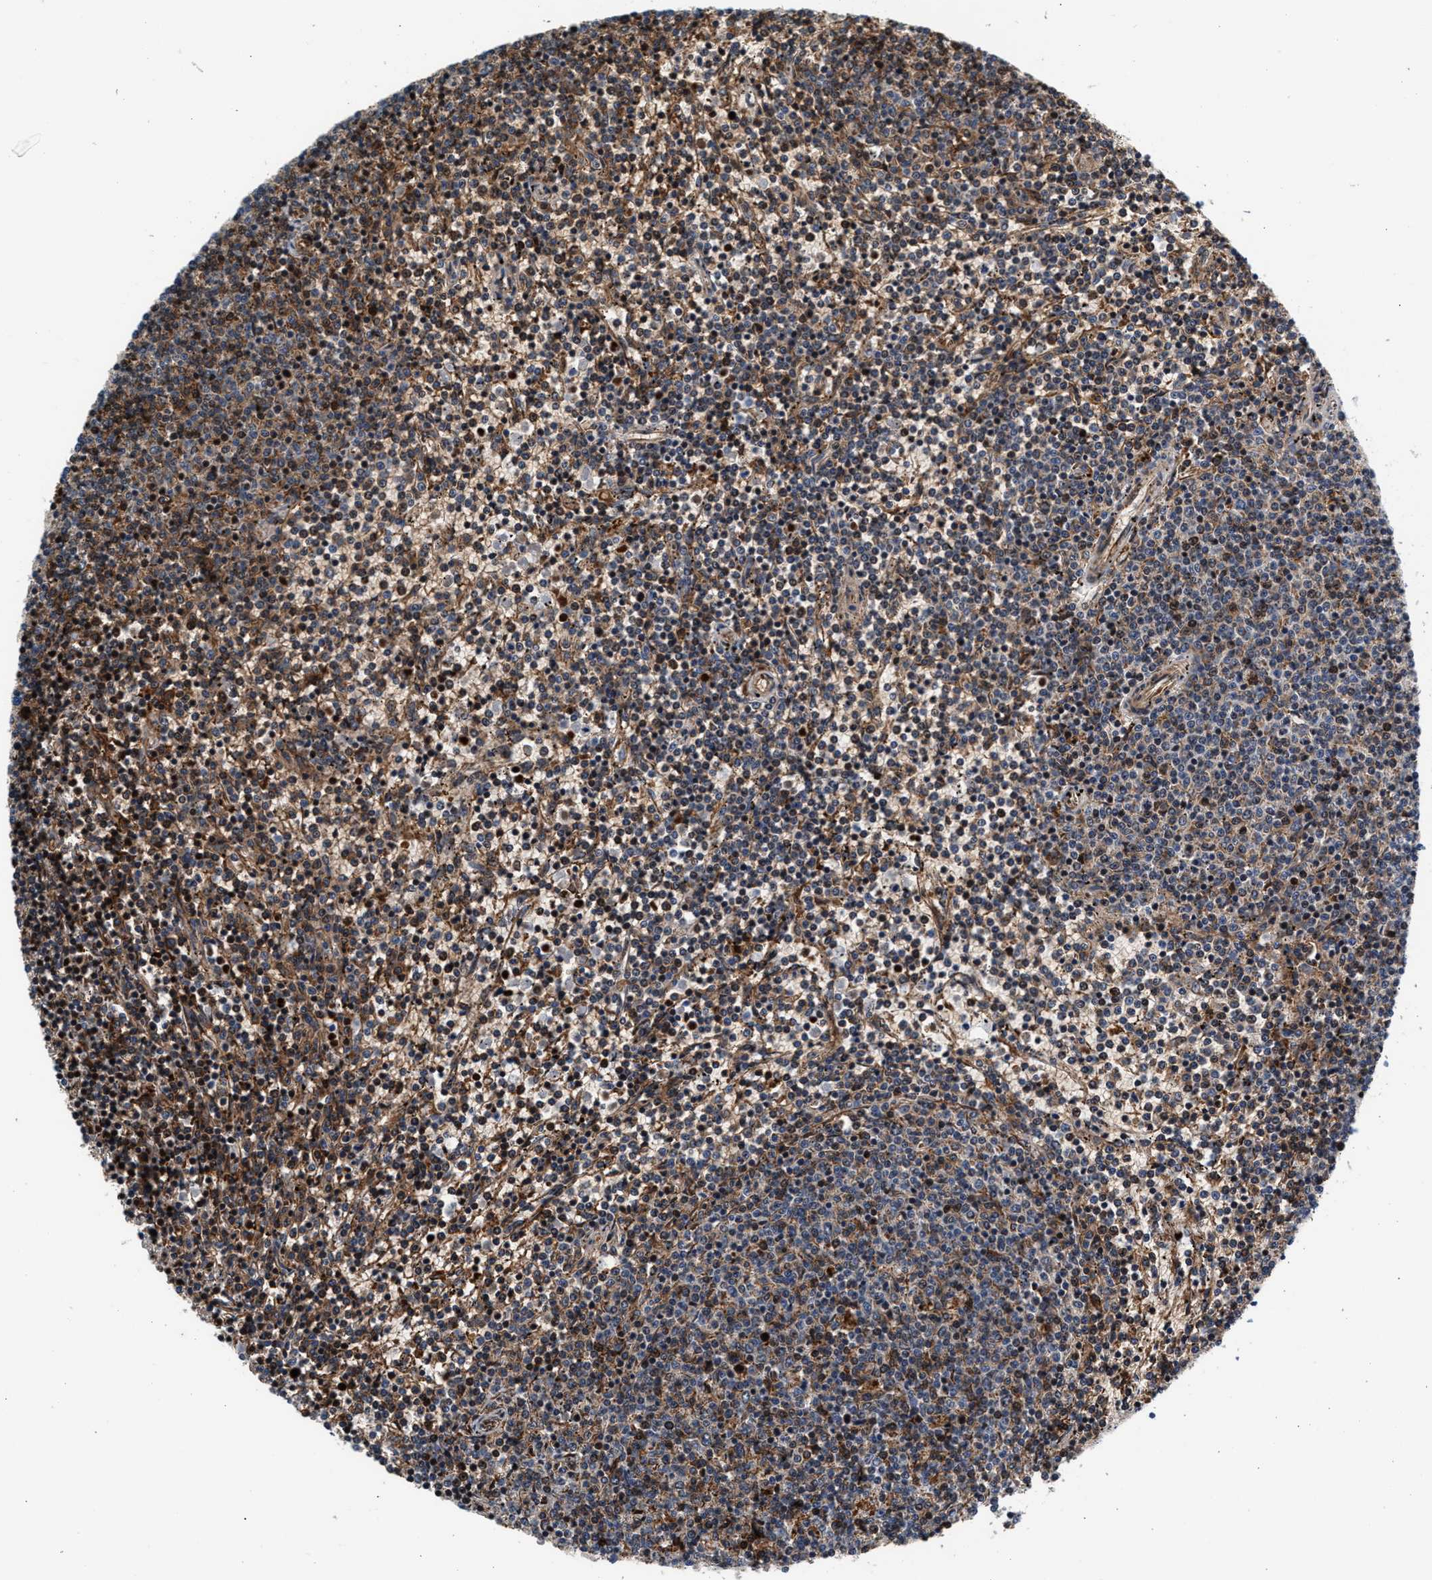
{"staining": {"intensity": "weak", "quantity": "25%-75%", "location": "cytoplasmic/membranous"}, "tissue": "lymphoma", "cell_type": "Tumor cells", "image_type": "cancer", "snomed": [{"axis": "morphology", "description": "Malignant lymphoma, non-Hodgkin's type, Low grade"}, {"axis": "topography", "description": "Spleen"}], "caption": "Lymphoma was stained to show a protein in brown. There is low levels of weak cytoplasmic/membranous positivity in about 25%-75% of tumor cells.", "gene": "SGK1", "patient": {"sex": "female", "age": 50}}